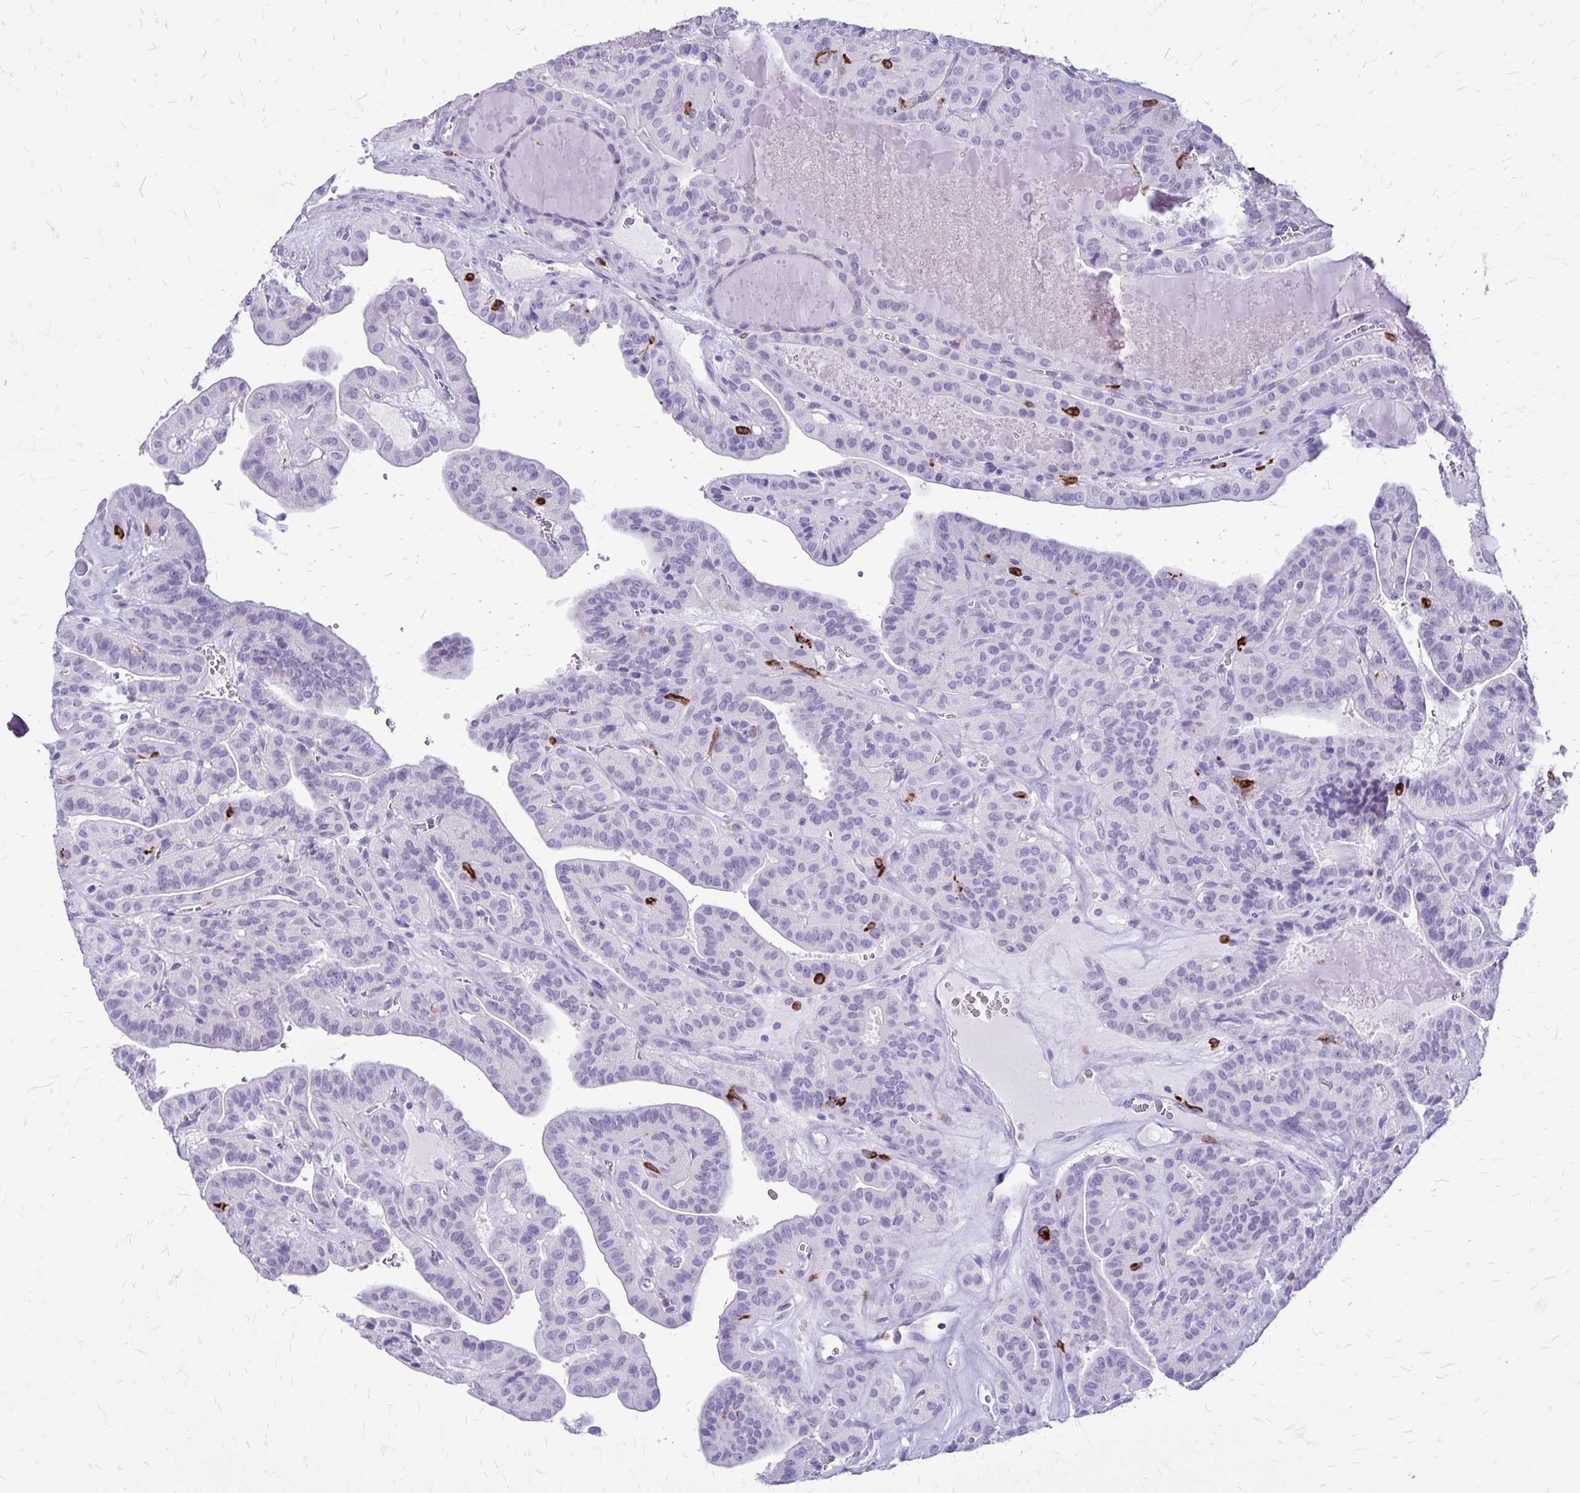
{"staining": {"intensity": "negative", "quantity": "none", "location": "none"}, "tissue": "thyroid cancer", "cell_type": "Tumor cells", "image_type": "cancer", "snomed": [{"axis": "morphology", "description": "Papillary adenocarcinoma, NOS"}, {"axis": "topography", "description": "Thyroid gland"}], "caption": "This photomicrograph is of thyroid cancer (papillary adenocarcinoma) stained with immunohistochemistry (IHC) to label a protein in brown with the nuclei are counter-stained blue. There is no positivity in tumor cells.", "gene": "RTN1", "patient": {"sex": "male", "age": 52}}